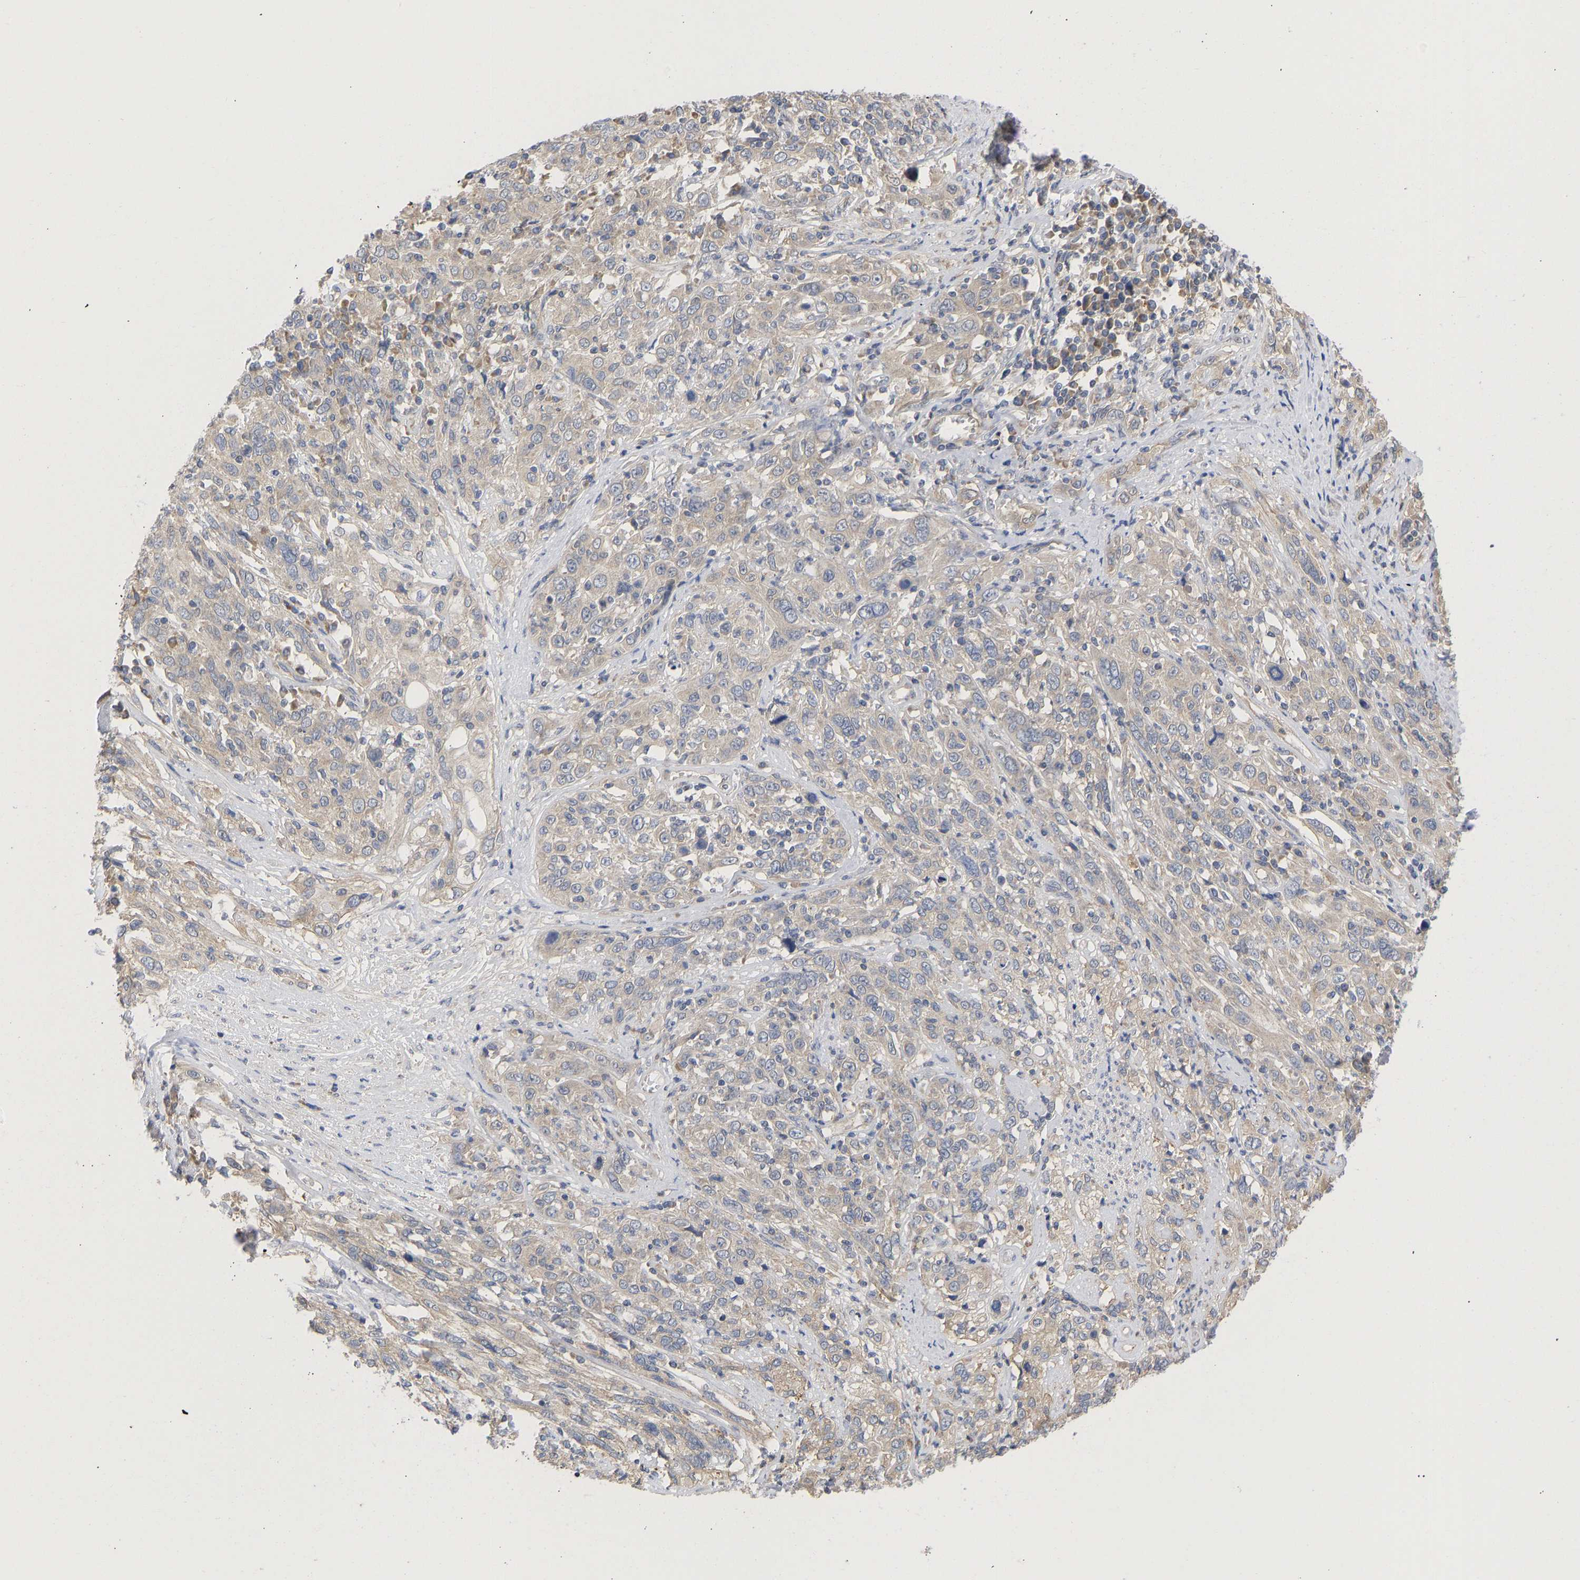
{"staining": {"intensity": "weak", "quantity": "<25%", "location": "cytoplasmic/membranous"}, "tissue": "cervical cancer", "cell_type": "Tumor cells", "image_type": "cancer", "snomed": [{"axis": "morphology", "description": "Squamous cell carcinoma, NOS"}, {"axis": "topography", "description": "Cervix"}], "caption": "A high-resolution micrograph shows IHC staining of cervical cancer, which shows no significant expression in tumor cells. (DAB (3,3'-diaminobenzidine) immunohistochemistry (IHC), high magnification).", "gene": "MAP2K3", "patient": {"sex": "female", "age": 46}}